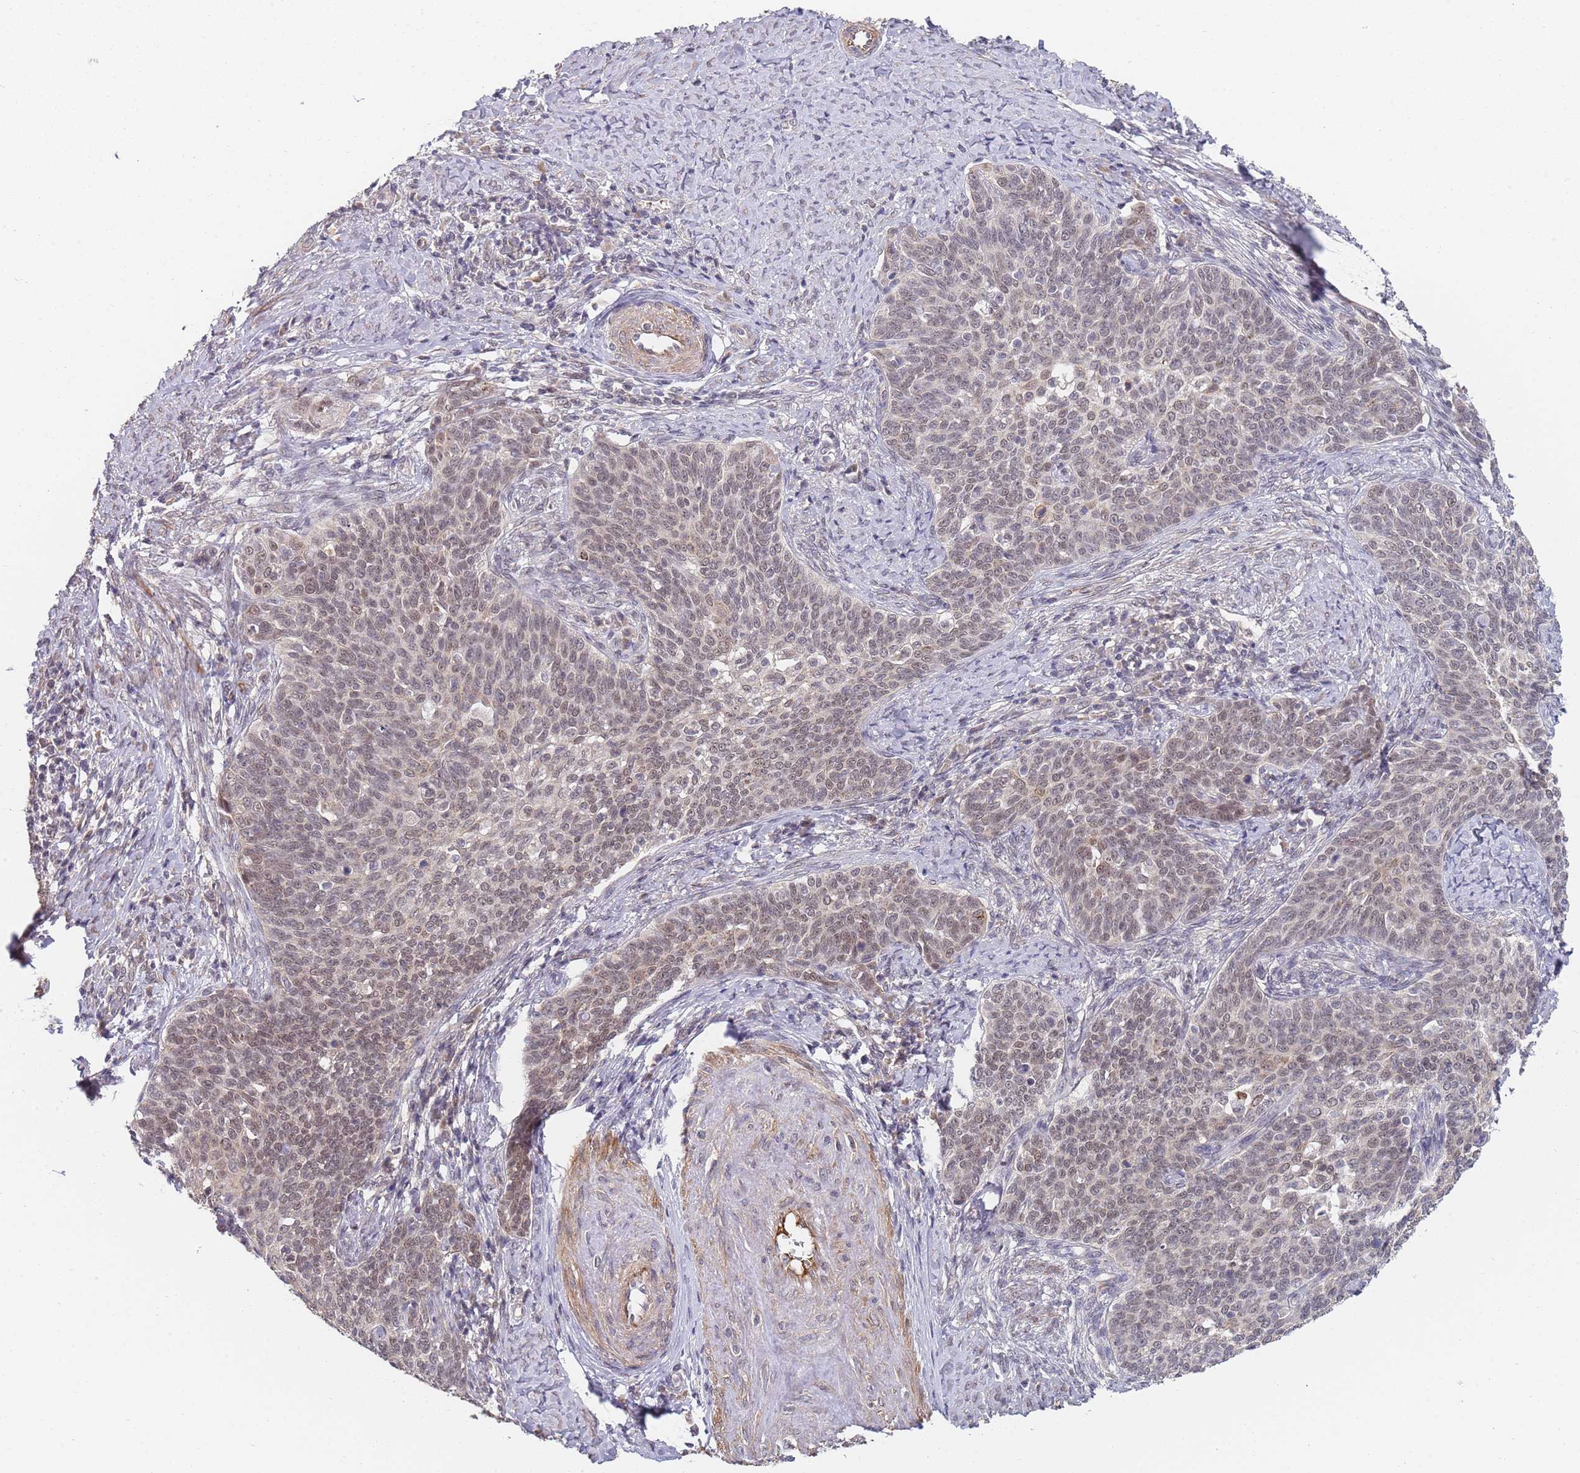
{"staining": {"intensity": "weak", "quantity": "25%-75%", "location": "nuclear"}, "tissue": "cervical cancer", "cell_type": "Tumor cells", "image_type": "cancer", "snomed": [{"axis": "morphology", "description": "Squamous cell carcinoma, NOS"}, {"axis": "topography", "description": "Cervix"}], "caption": "A histopathology image showing weak nuclear staining in approximately 25%-75% of tumor cells in cervical squamous cell carcinoma, as visualized by brown immunohistochemical staining.", "gene": "B4GALT4", "patient": {"sex": "female", "age": 39}}